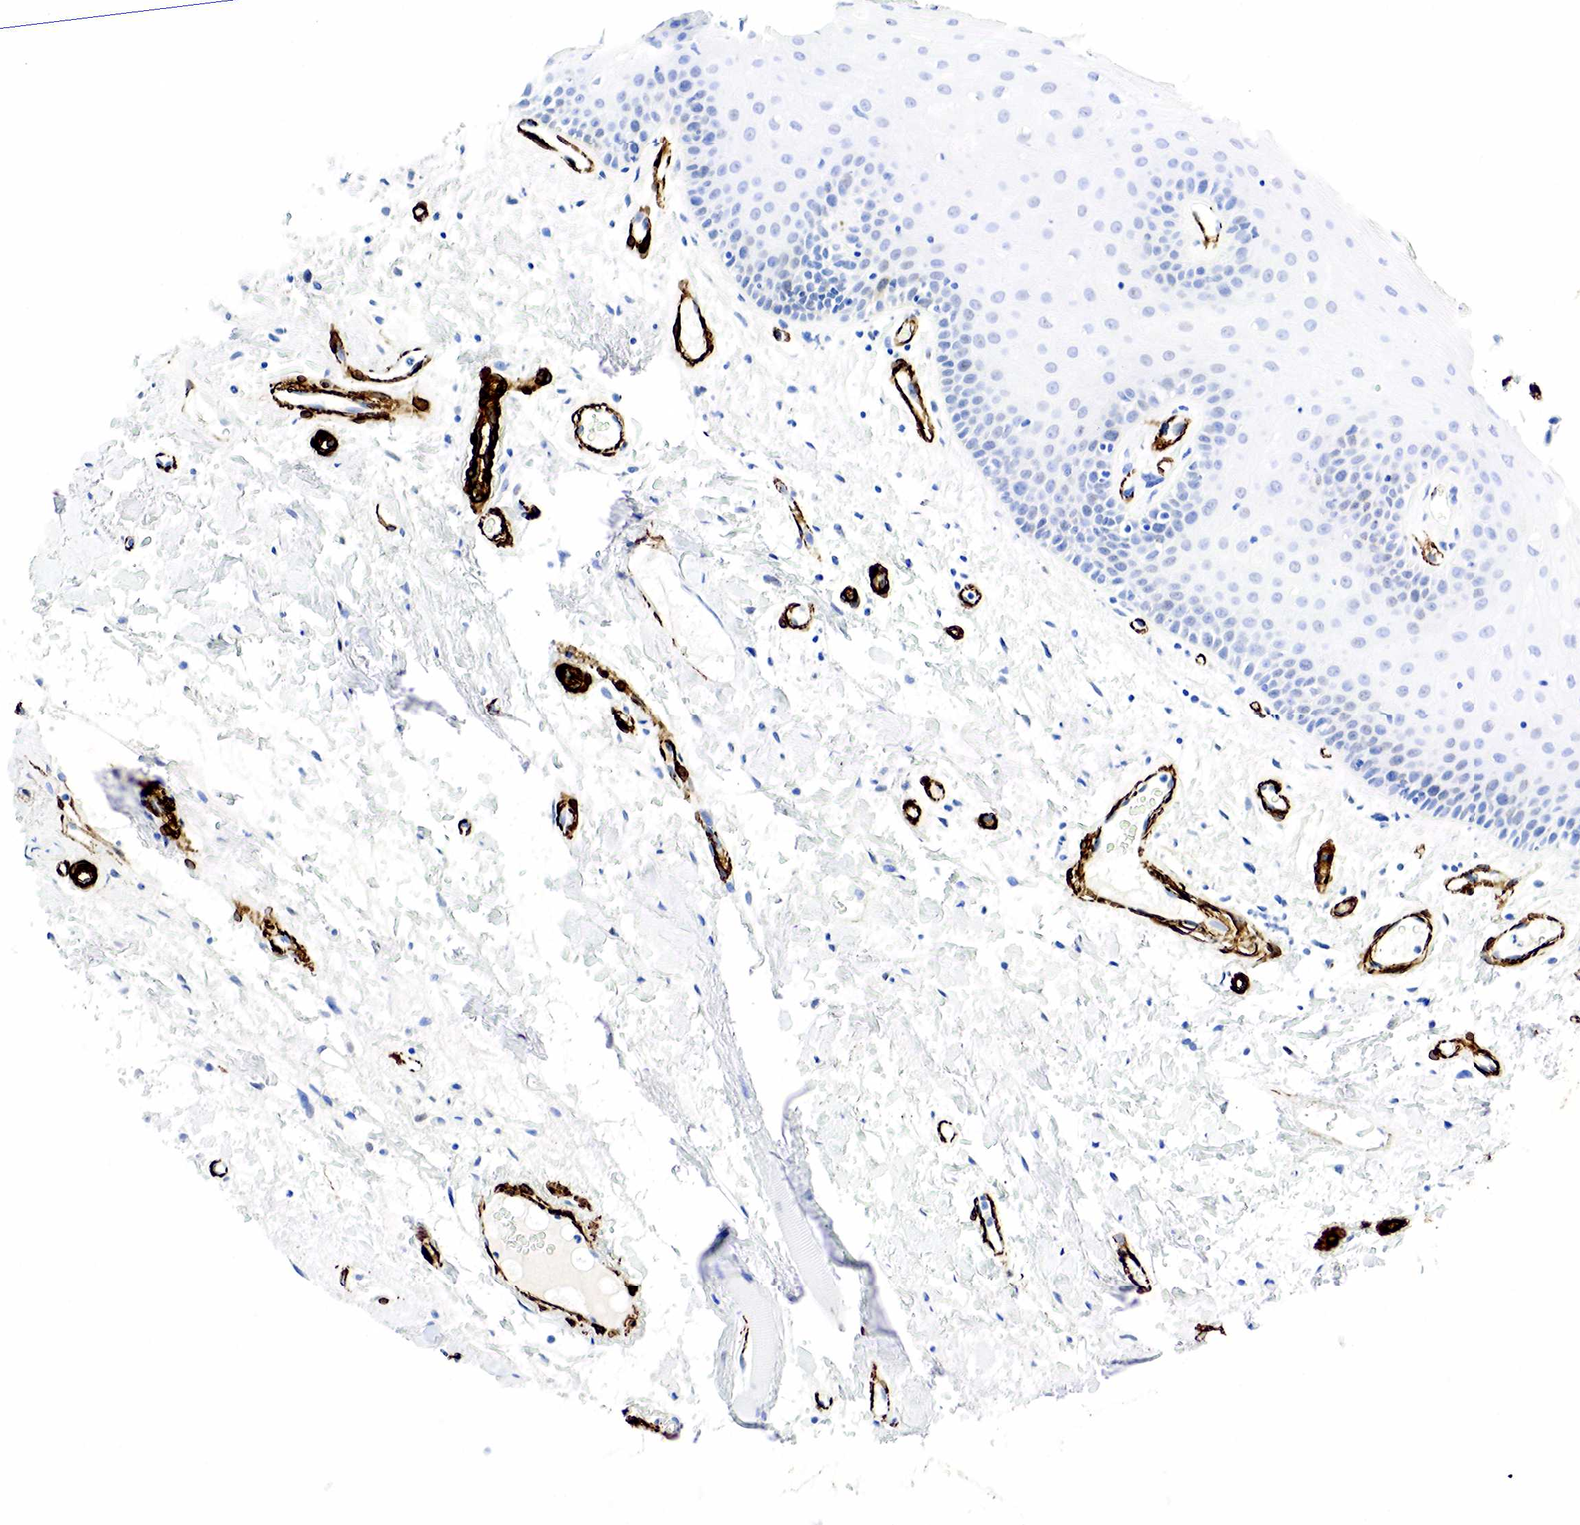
{"staining": {"intensity": "negative", "quantity": "none", "location": "none"}, "tissue": "oral mucosa", "cell_type": "Squamous epithelial cells", "image_type": "normal", "snomed": [{"axis": "morphology", "description": "Normal tissue, NOS"}, {"axis": "topography", "description": "Oral tissue"}], "caption": "This histopathology image is of unremarkable oral mucosa stained with immunohistochemistry to label a protein in brown with the nuclei are counter-stained blue. There is no positivity in squamous epithelial cells.", "gene": "ACTA2", "patient": {"sex": "female", "age": 79}}